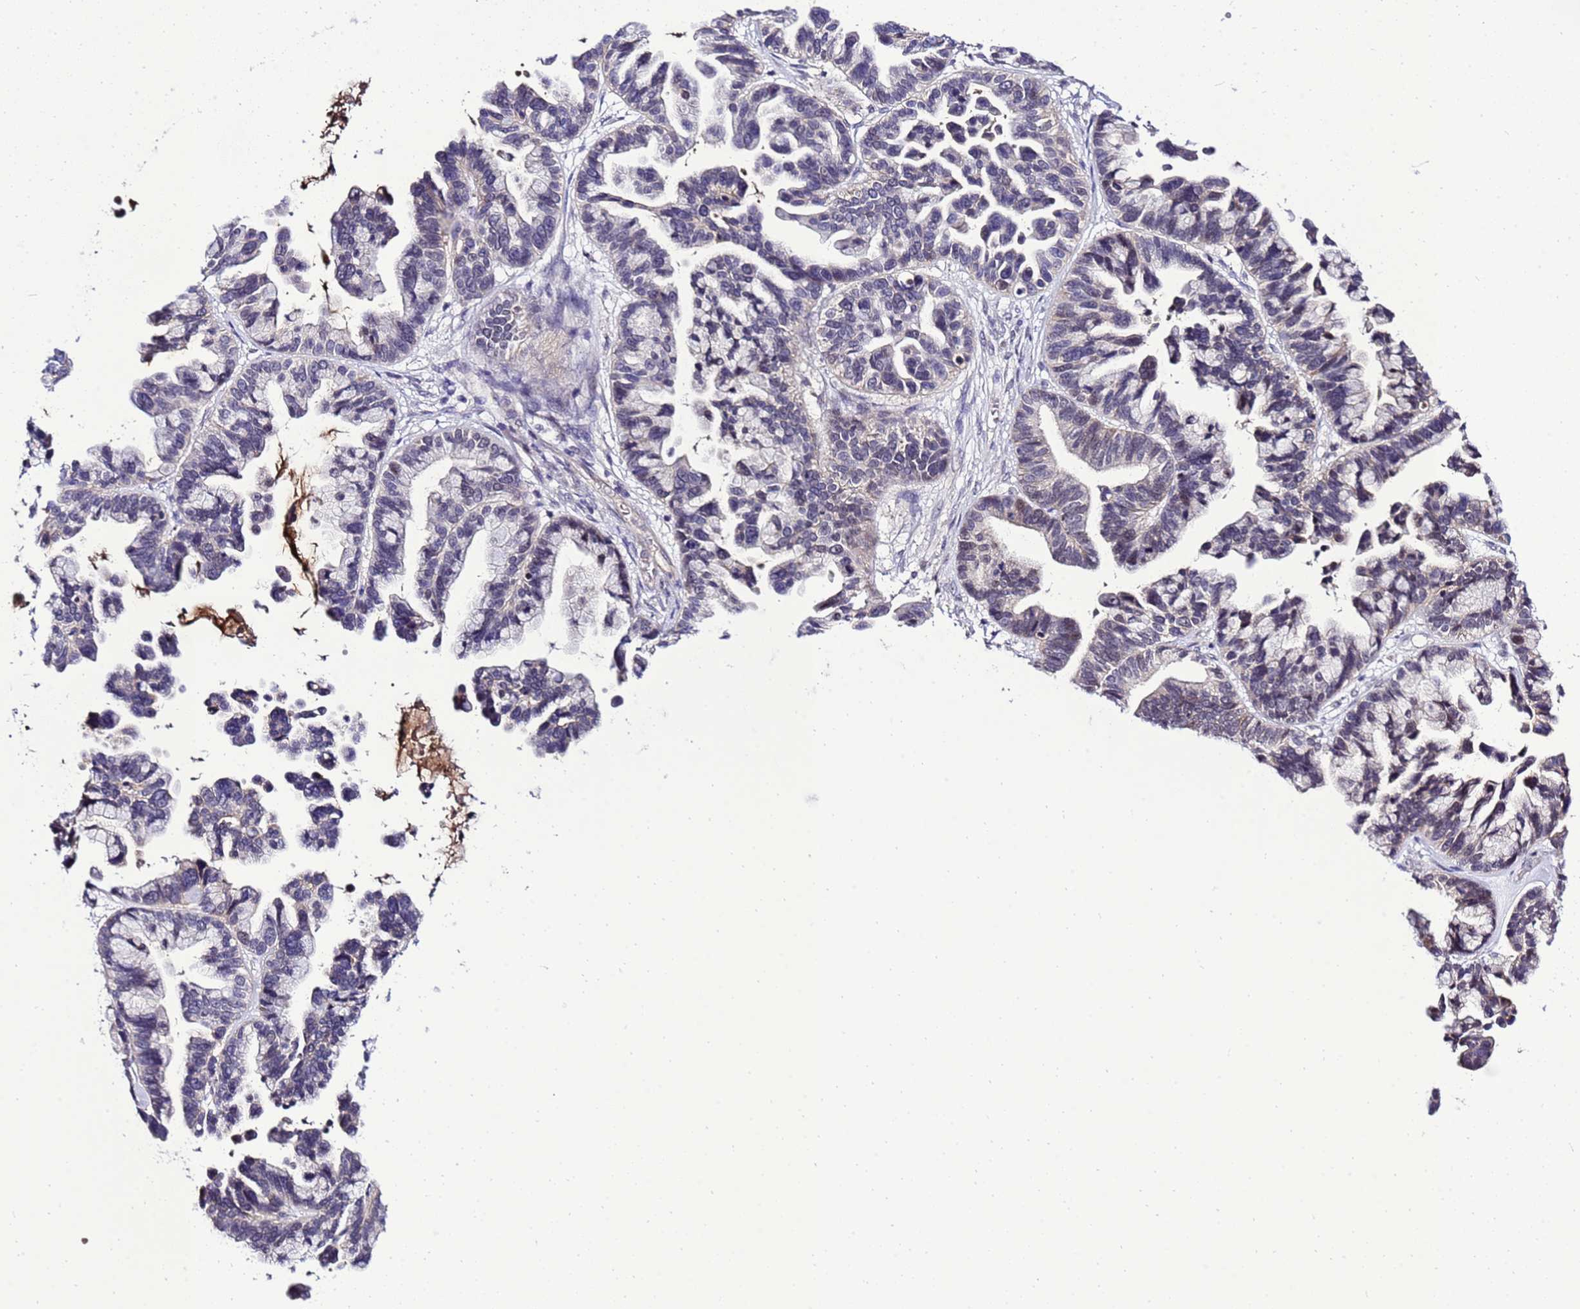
{"staining": {"intensity": "weak", "quantity": "<25%", "location": "nuclear"}, "tissue": "ovarian cancer", "cell_type": "Tumor cells", "image_type": "cancer", "snomed": [{"axis": "morphology", "description": "Cystadenocarcinoma, serous, NOS"}, {"axis": "topography", "description": "Ovary"}], "caption": "IHC micrograph of ovarian serous cystadenocarcinoma stained for a protein (brown), which demonstrates no staining in tumor cells.", "gene": "C19orf47", "patient": {"sex": "female", "age": 56}}